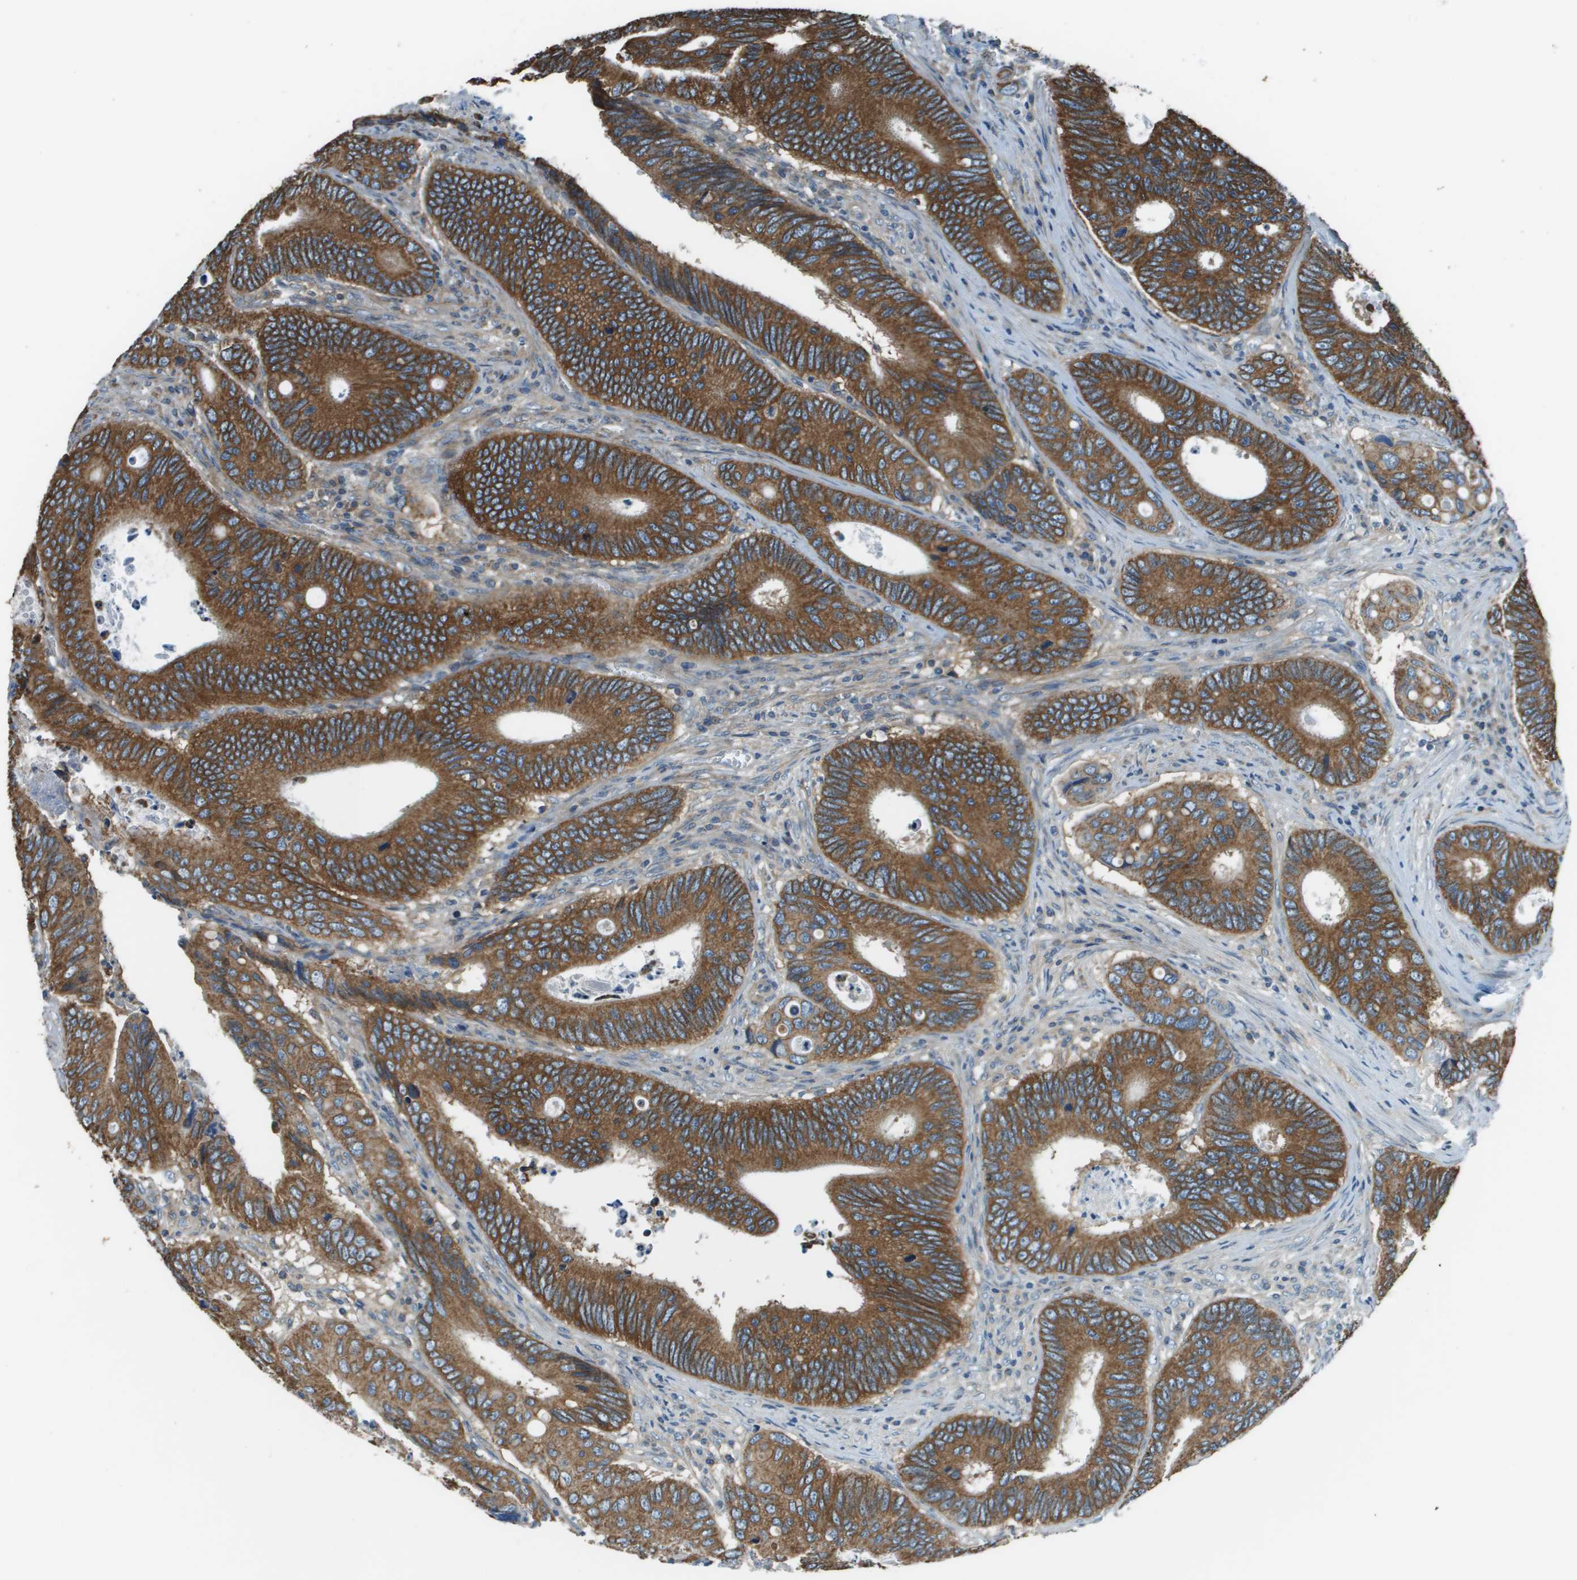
{"staining": {"intensity": "strong", "quantity": ">75%", "location": "cytoplasmic/membranous"}, "tissue": "colorectal cancer", "cell_type": "Tumor cells", "image_type": "cancer", "snomed": [{"axis": "morphology", "description": "Inflammation, NOS"}, {"axis": "morphology", "description": "Adenocarcinoma, NOS"}, {"axis": "topography", "description": "Colon"}], "caption": "There is high levels of strong cytoplasmic/membranous positivity in tumor cells of colorectal cancer (adenocarcinoma), as demonstrated by immunohistochemical staining (brown color).", "gene": "TMEM51", "patient": {"sex": "male", "age": 72}}